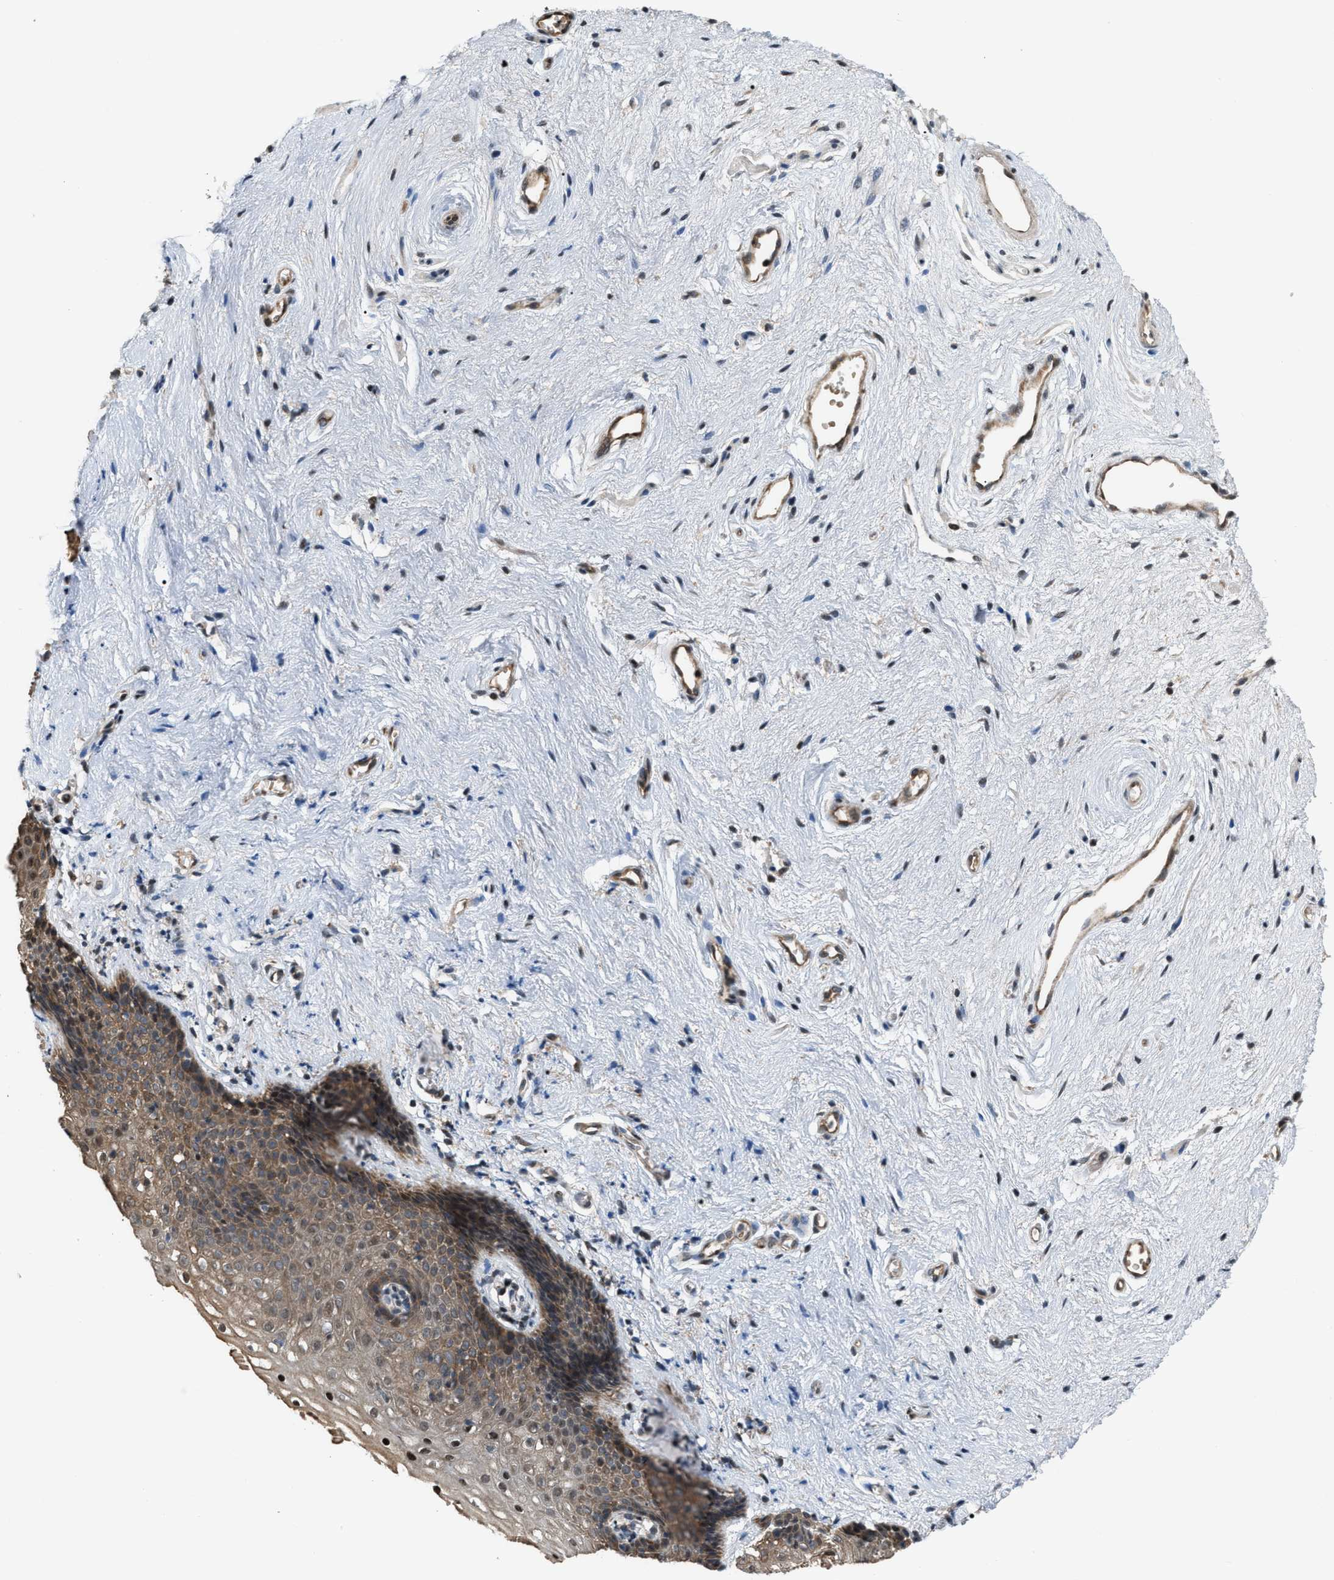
{"staining": {"intensity": "moderate", "quantity": ">75%", "location": "cytoplasmic/membranous,nuclear"}, "tissue": "vagina", "cell_type": "Squamous epithelial cells", "image_type": "normal", "snomed": [{"axis": "morphology", "description": "Normal tissue, NOS"}, {"axis": "topography", "description": "Vagina"}], "caption": "Immunohistochemistry histopathology image of normal human vagina stained for a protein (brown), which exhibits medium levels of moderate cytoplasmic/membranous,nuclear expression in about >75% of squamous epithelial cells.", "gene": "RFFL", "patient": {"sex": "female", "age": 44}}